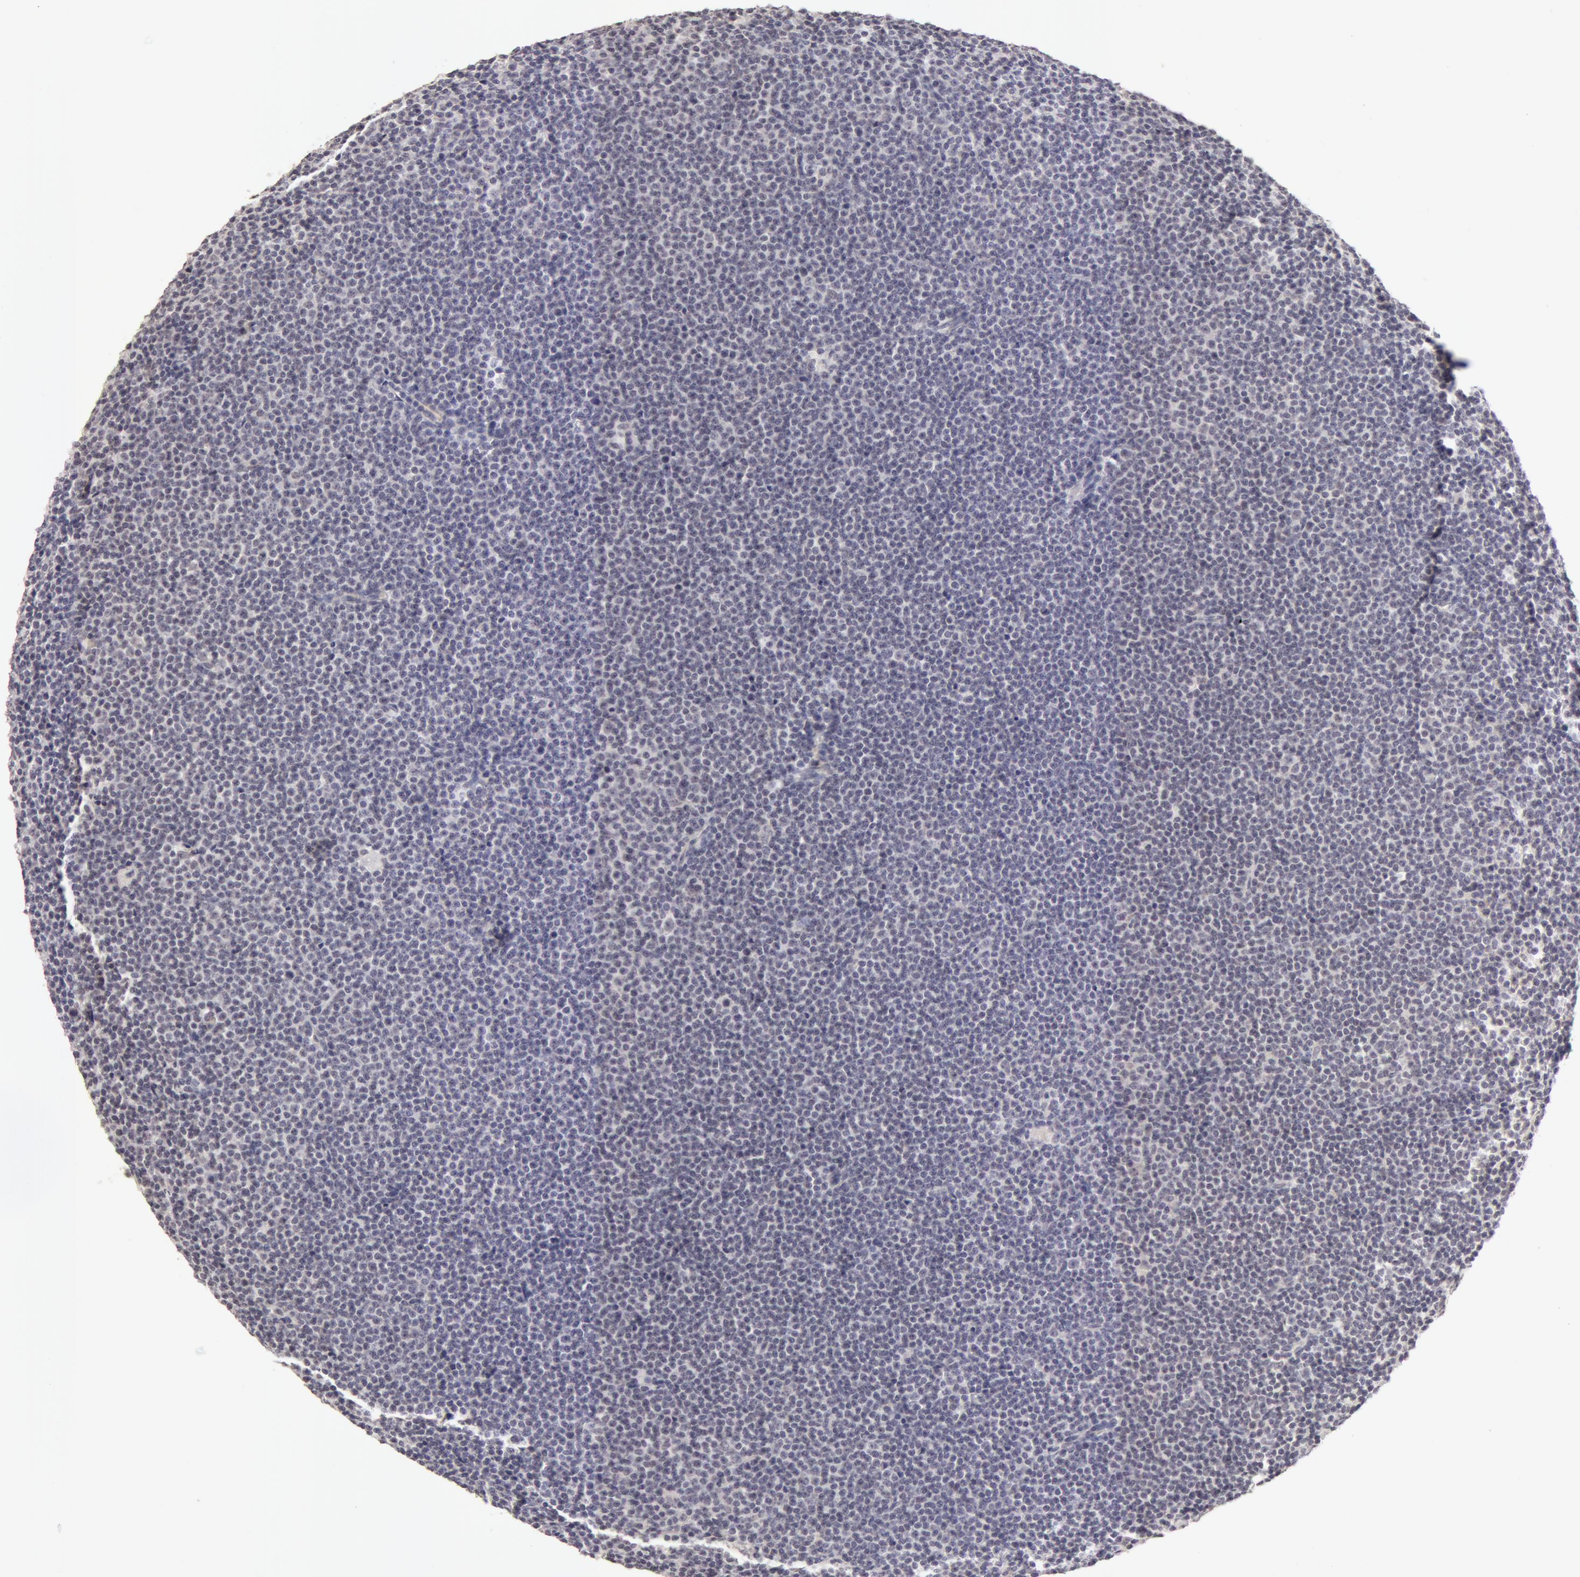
{"staining": {"intensity": "negative", "quantity": "none", "location": "none"}, "tissue": "lymphoma", "cell_type": "Tumor cells", "image_type": "cancer", "snomed": [{"axis": "morphology", "description": "Malignant lymphoma, non-Hodgkin's type, Low grade"}, {"axis": "topography", "description": "Lymph node"}], "caption": "Malignant lymphoma, non-Hodgkin's type (low-grade) was stained to show a protein in brown. There is no significant expression in tumor cells. (DAB (3,3'-diaminobenzidine) IHC with hematoxylin counter stain).", "gene": "ADAM10", "patient": {"sex": "female", "age": 69}}